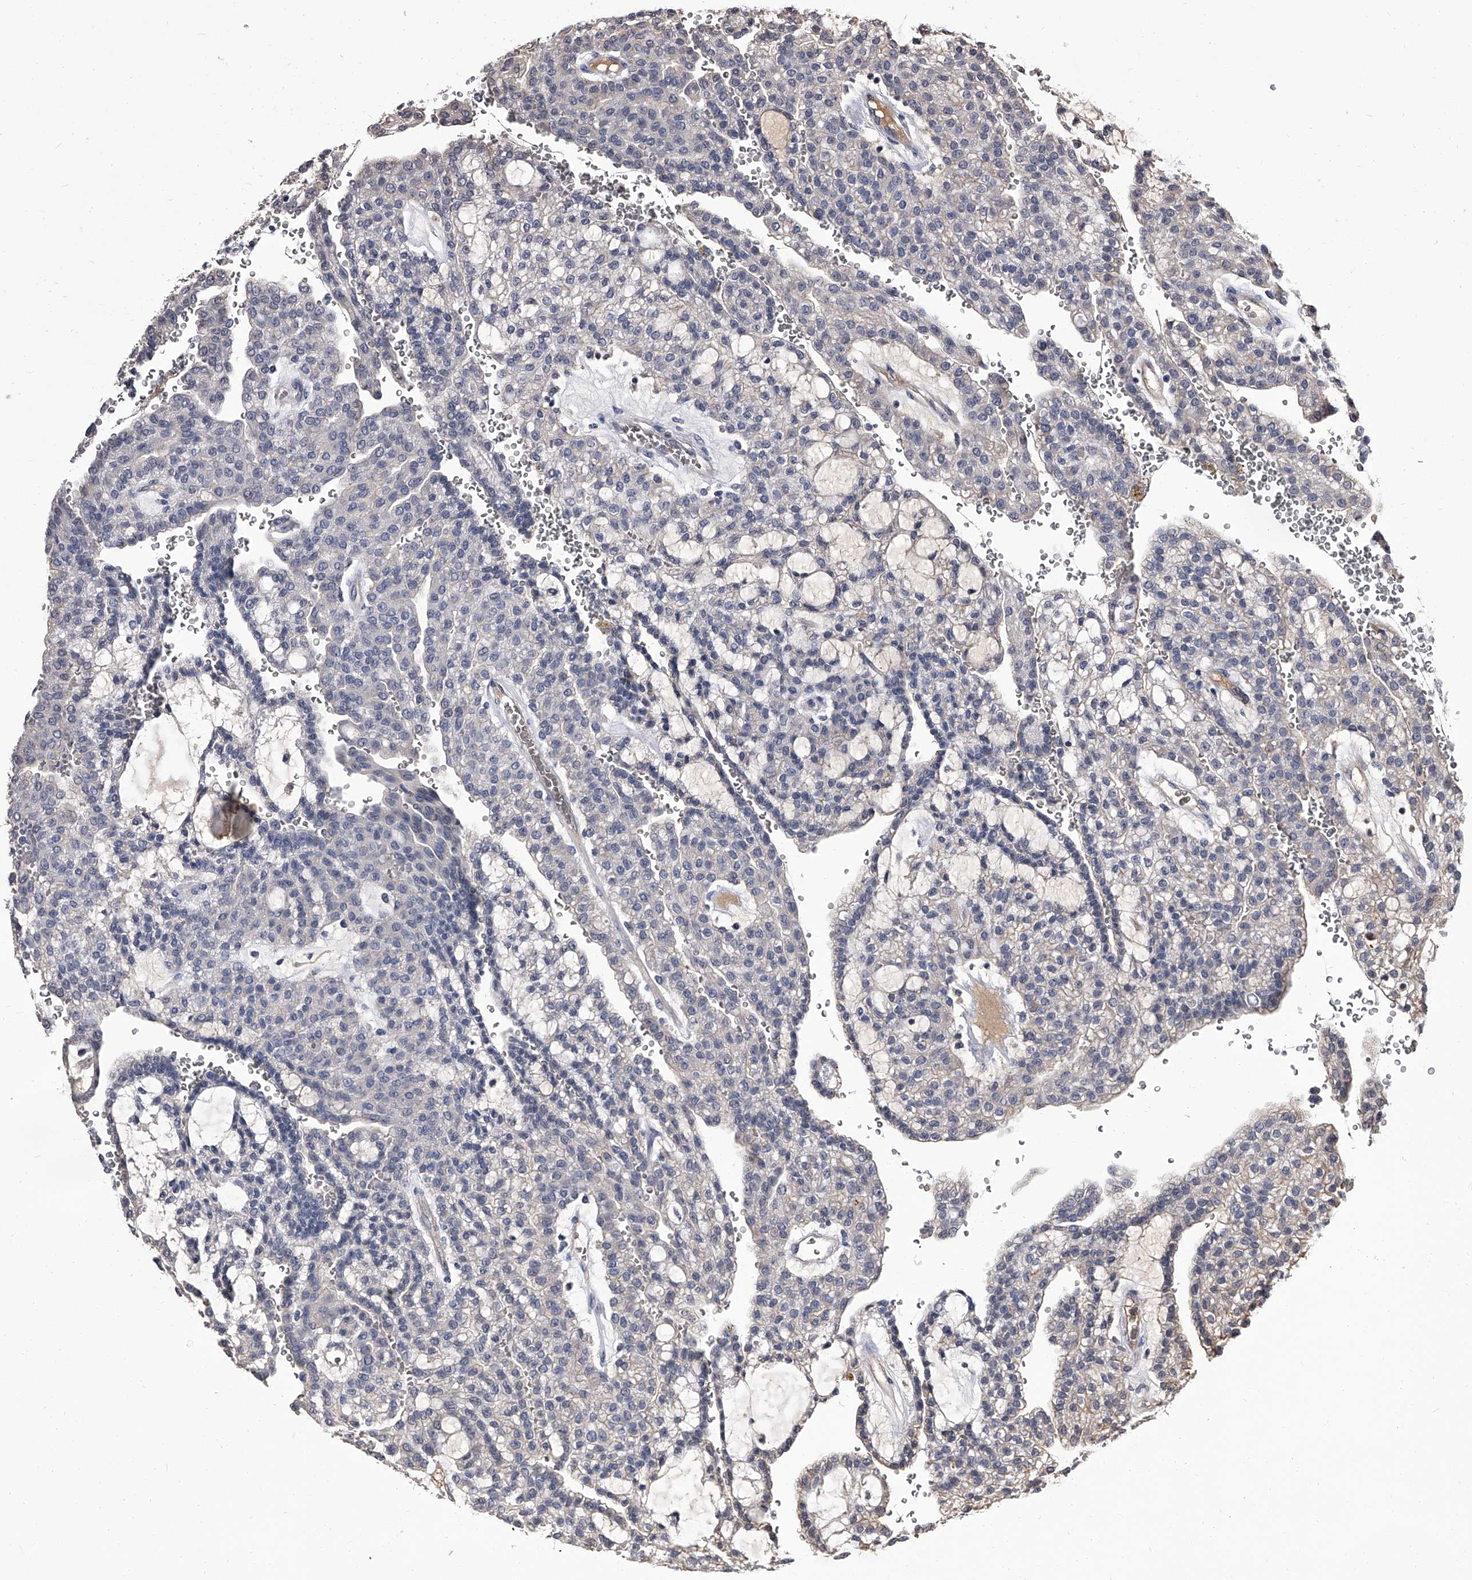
{"staining": {"intensity": "negative", "quantity": "none", "location": "none"}, "tissue": "renal cancer", "cell_type": "Tumor cells", "image_type": "cancer", "snomed": [{"axis": "morphology", "description": "Adenocarcinoma, NOS"}, {"axis": "topography", "description": "Kidney"}], "caption": "High power microscopy image of an immunohistochemistry (IHC) micrograph of adenocarcinoma (renal), revealing no significant positivity in tumor cells.", "gene": "SLC18B1", "patient": {"sex": "male", "age": 63}}